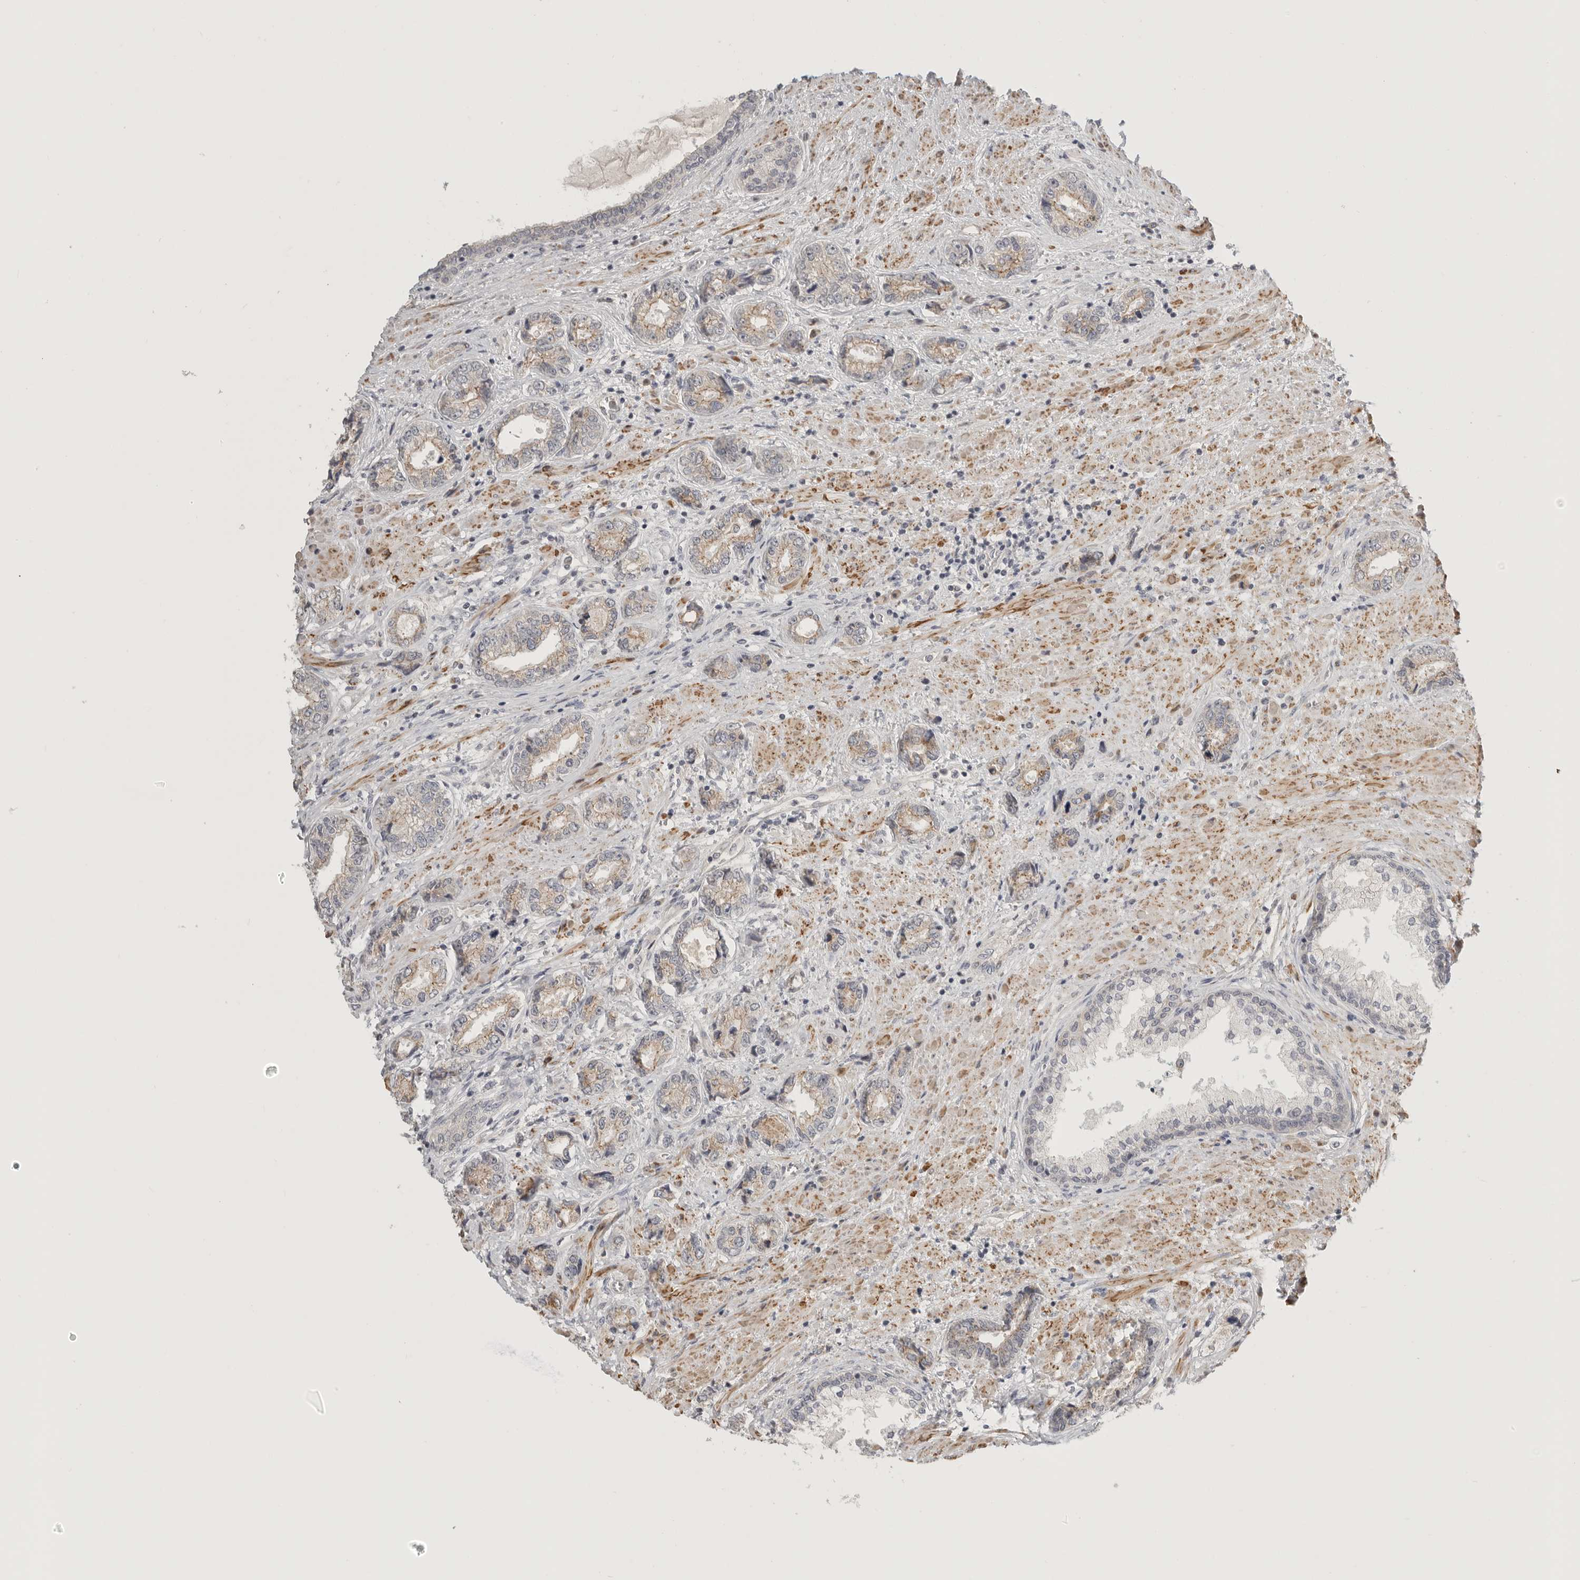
{"staining": {"intensity": "weak", "quantity": "<25%", "location": "cytoplasmic/membranous"}, "tissue": "prostate cancer", "cell_type": "Tumor cells", "image_type": "cancer", "snomed": [{"axis": "morphology", "description": "Adenocarcinoma, High grade"}, {"axis": "topography", "description": "Prostate"}], "caption": "DAB immunohistochemical staining of prostate cancer (adenocarcinoma (high-grade)) displays no significant positivity in tumor cells.", "gene": "STAB2", "patient": {"sex": "male", "age": 61}}